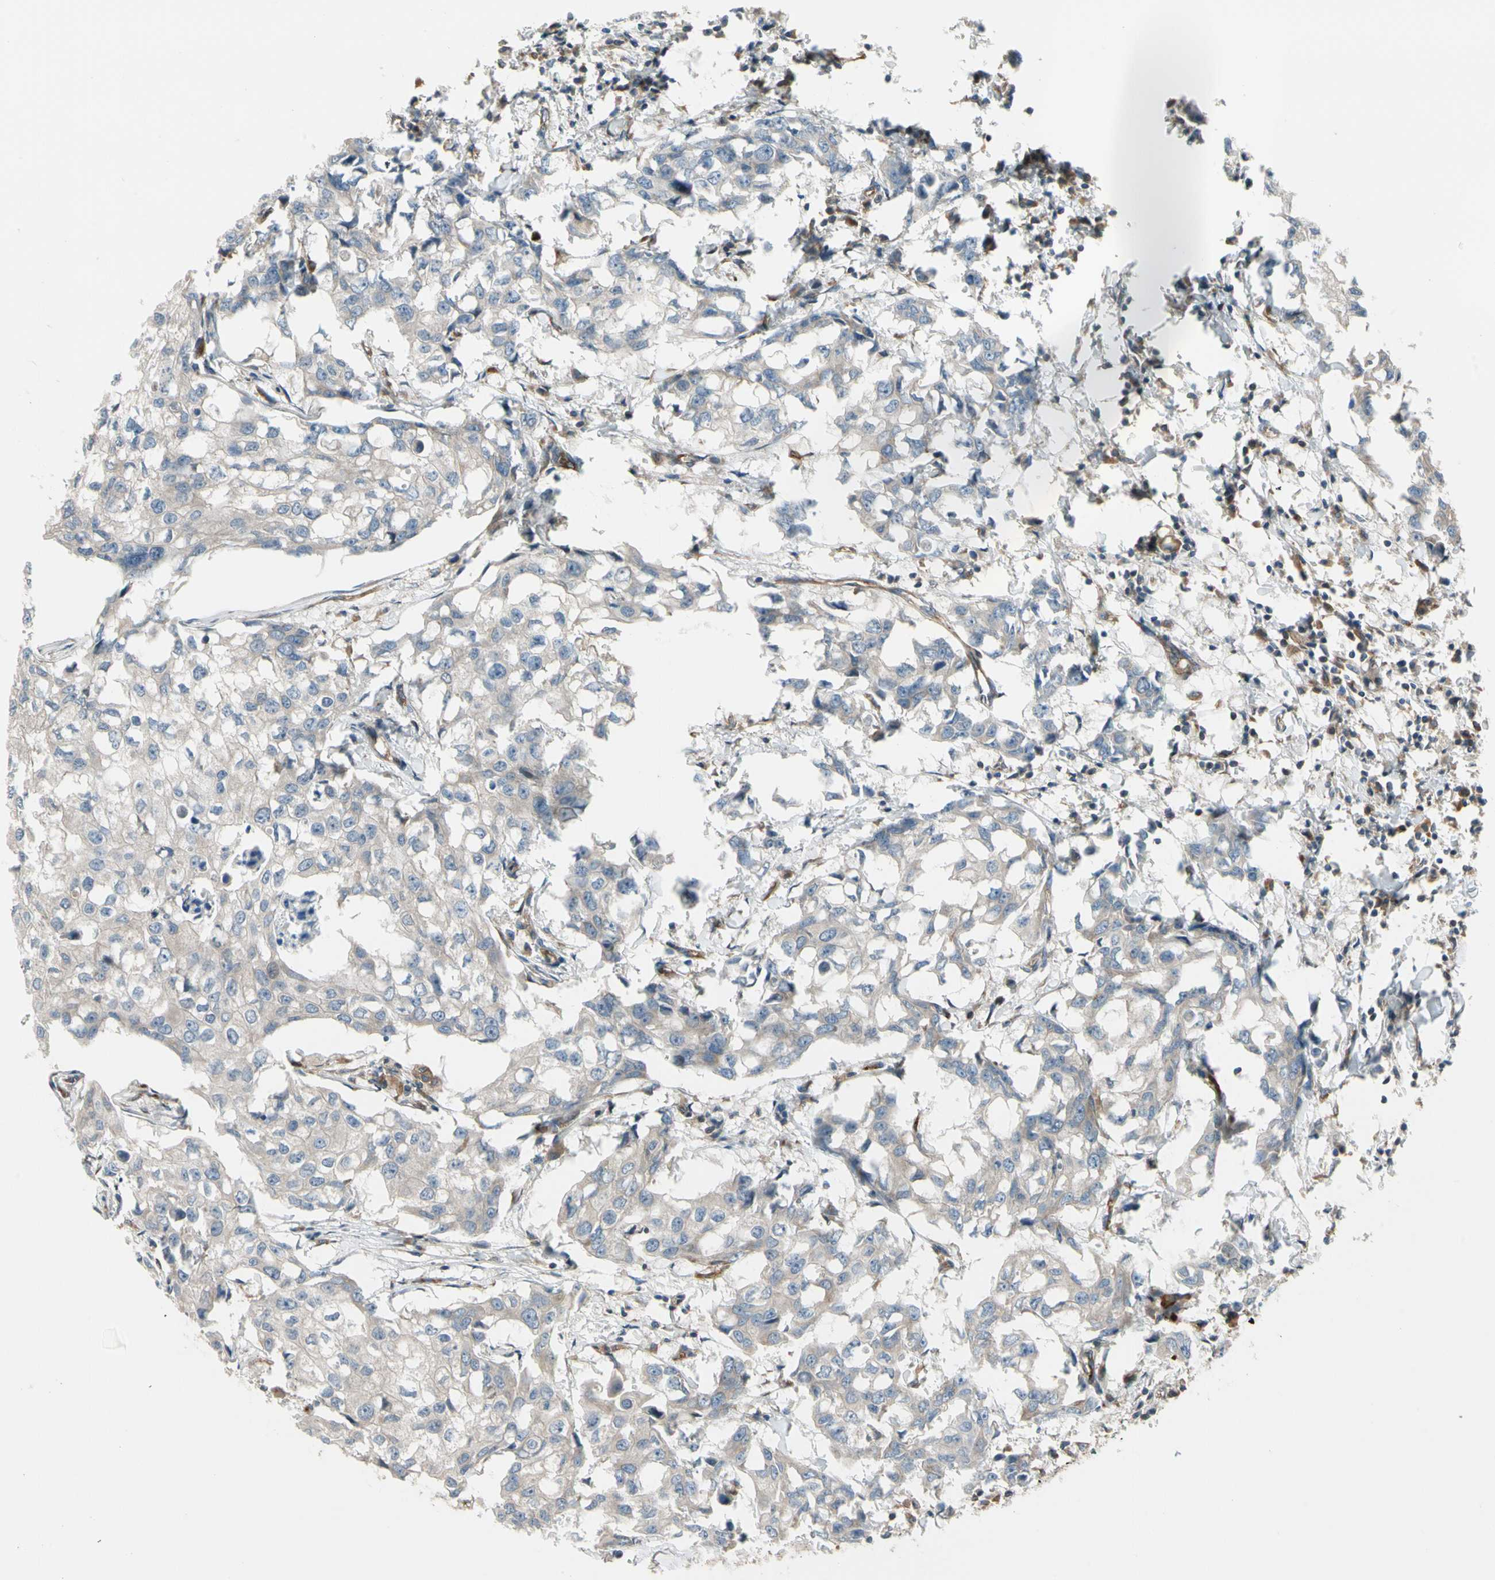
{"staining": {"intensity": "negative", "quantity": "none", "location": "none"}, "tissue": "breast cancer", "cell_type": "Tumor cells", "image_type": "cancer", "snomed": [{"axis": "morphology", "description": "Duct carcinoma"}, {"axis": "topography", "description": "Breast"}], "caption": "There is no significant positivity in tumor cells of breast cancer.", "gene": "TRIO", "patient": {"sex": "female", "age": 27}}